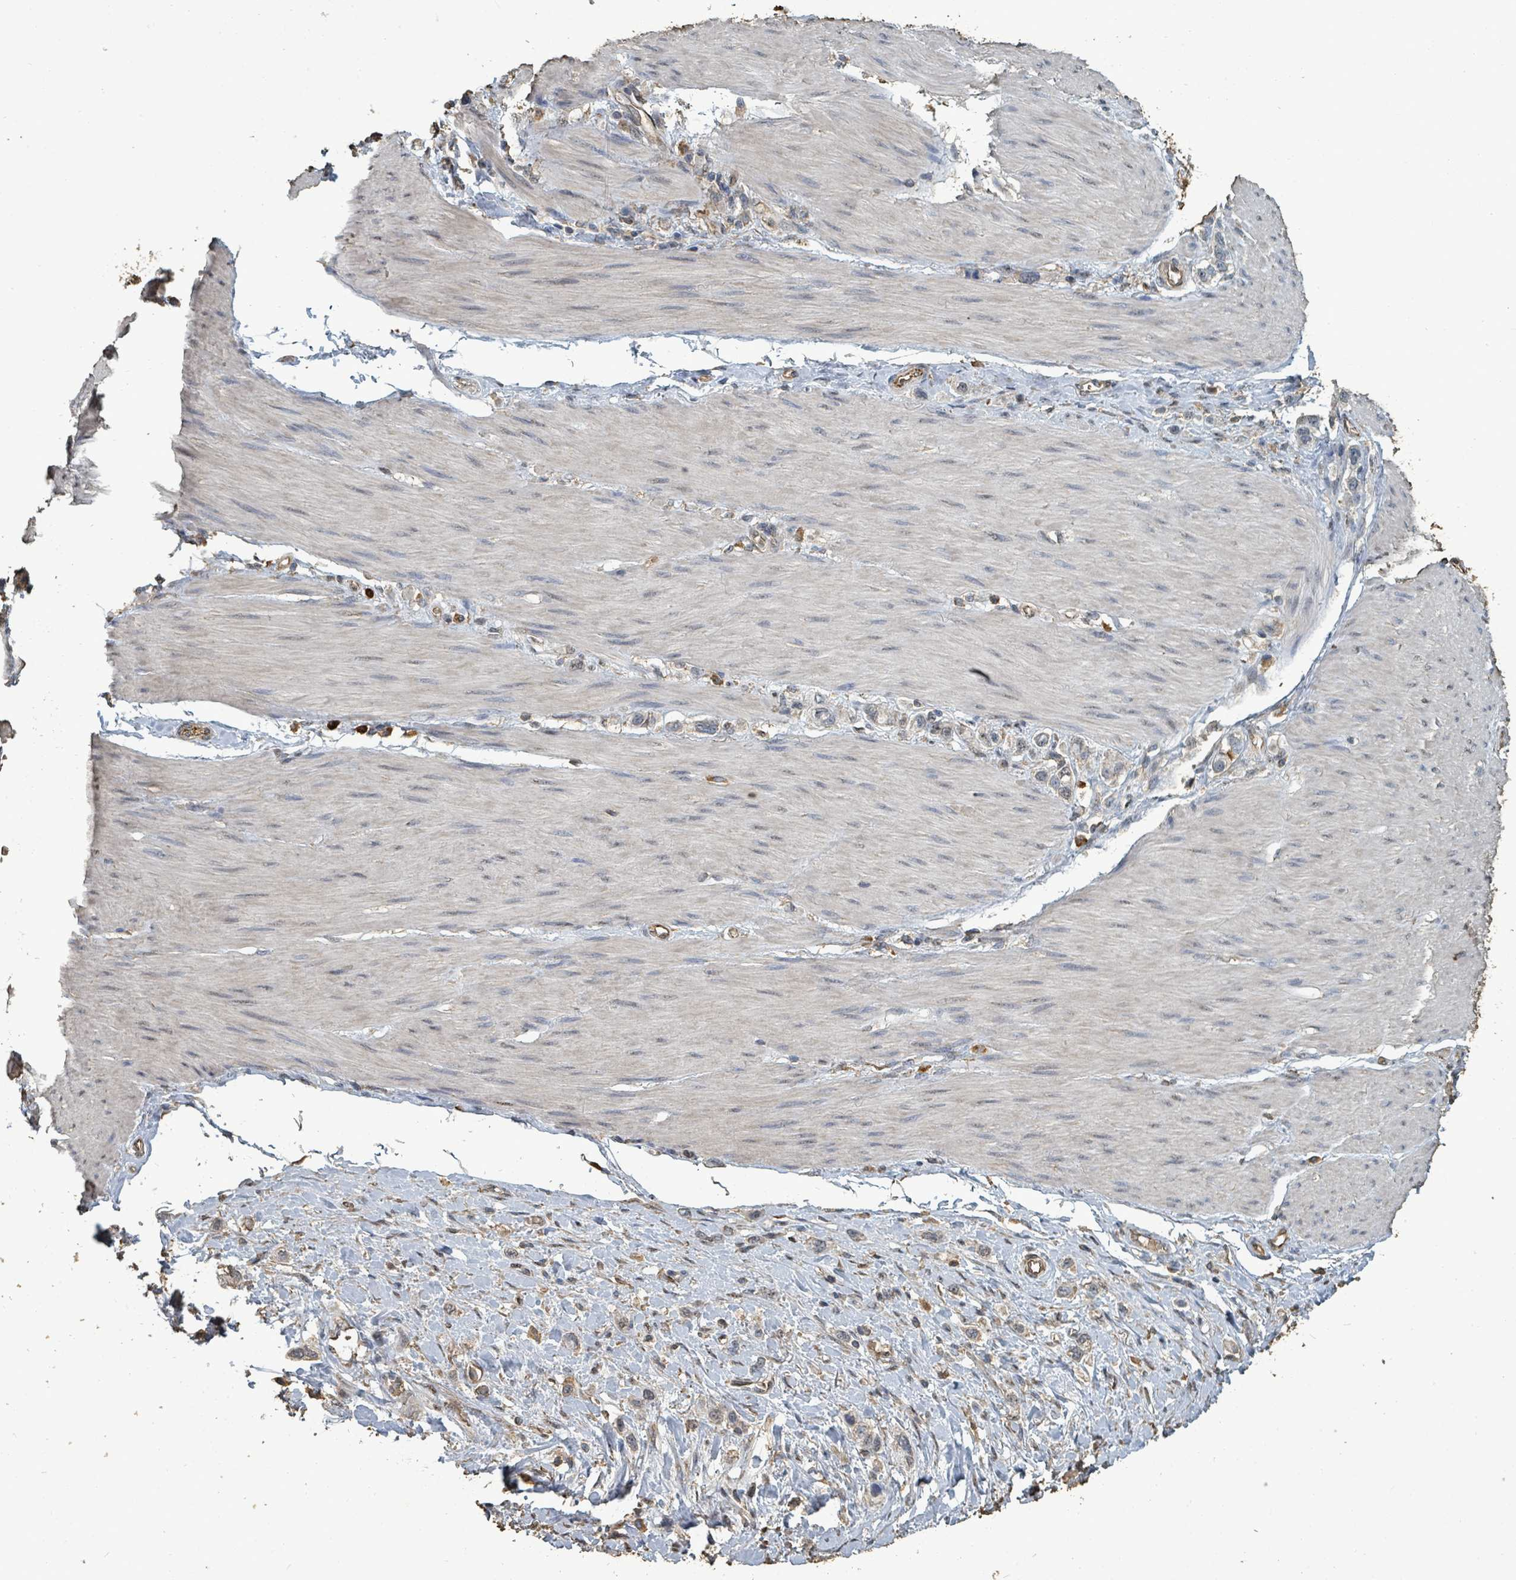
{"staining": {"intensity": "negative", "quantity": "none", "location": "none"}, "tissue": "stomach cancer", "cell_type": "Tumor cells", "image_type": "cancer", "snomed": [{"axis": "morphology", "description": "Adenocarcinoma, NOS"}, {"axis": "topography", "description": "Stomach"}], "caption": "Tumor cells show no significant expression in stomach adenocarcinoma.", "gene": "C6orf52", "patient": {"sex": "female", "age": 65}}